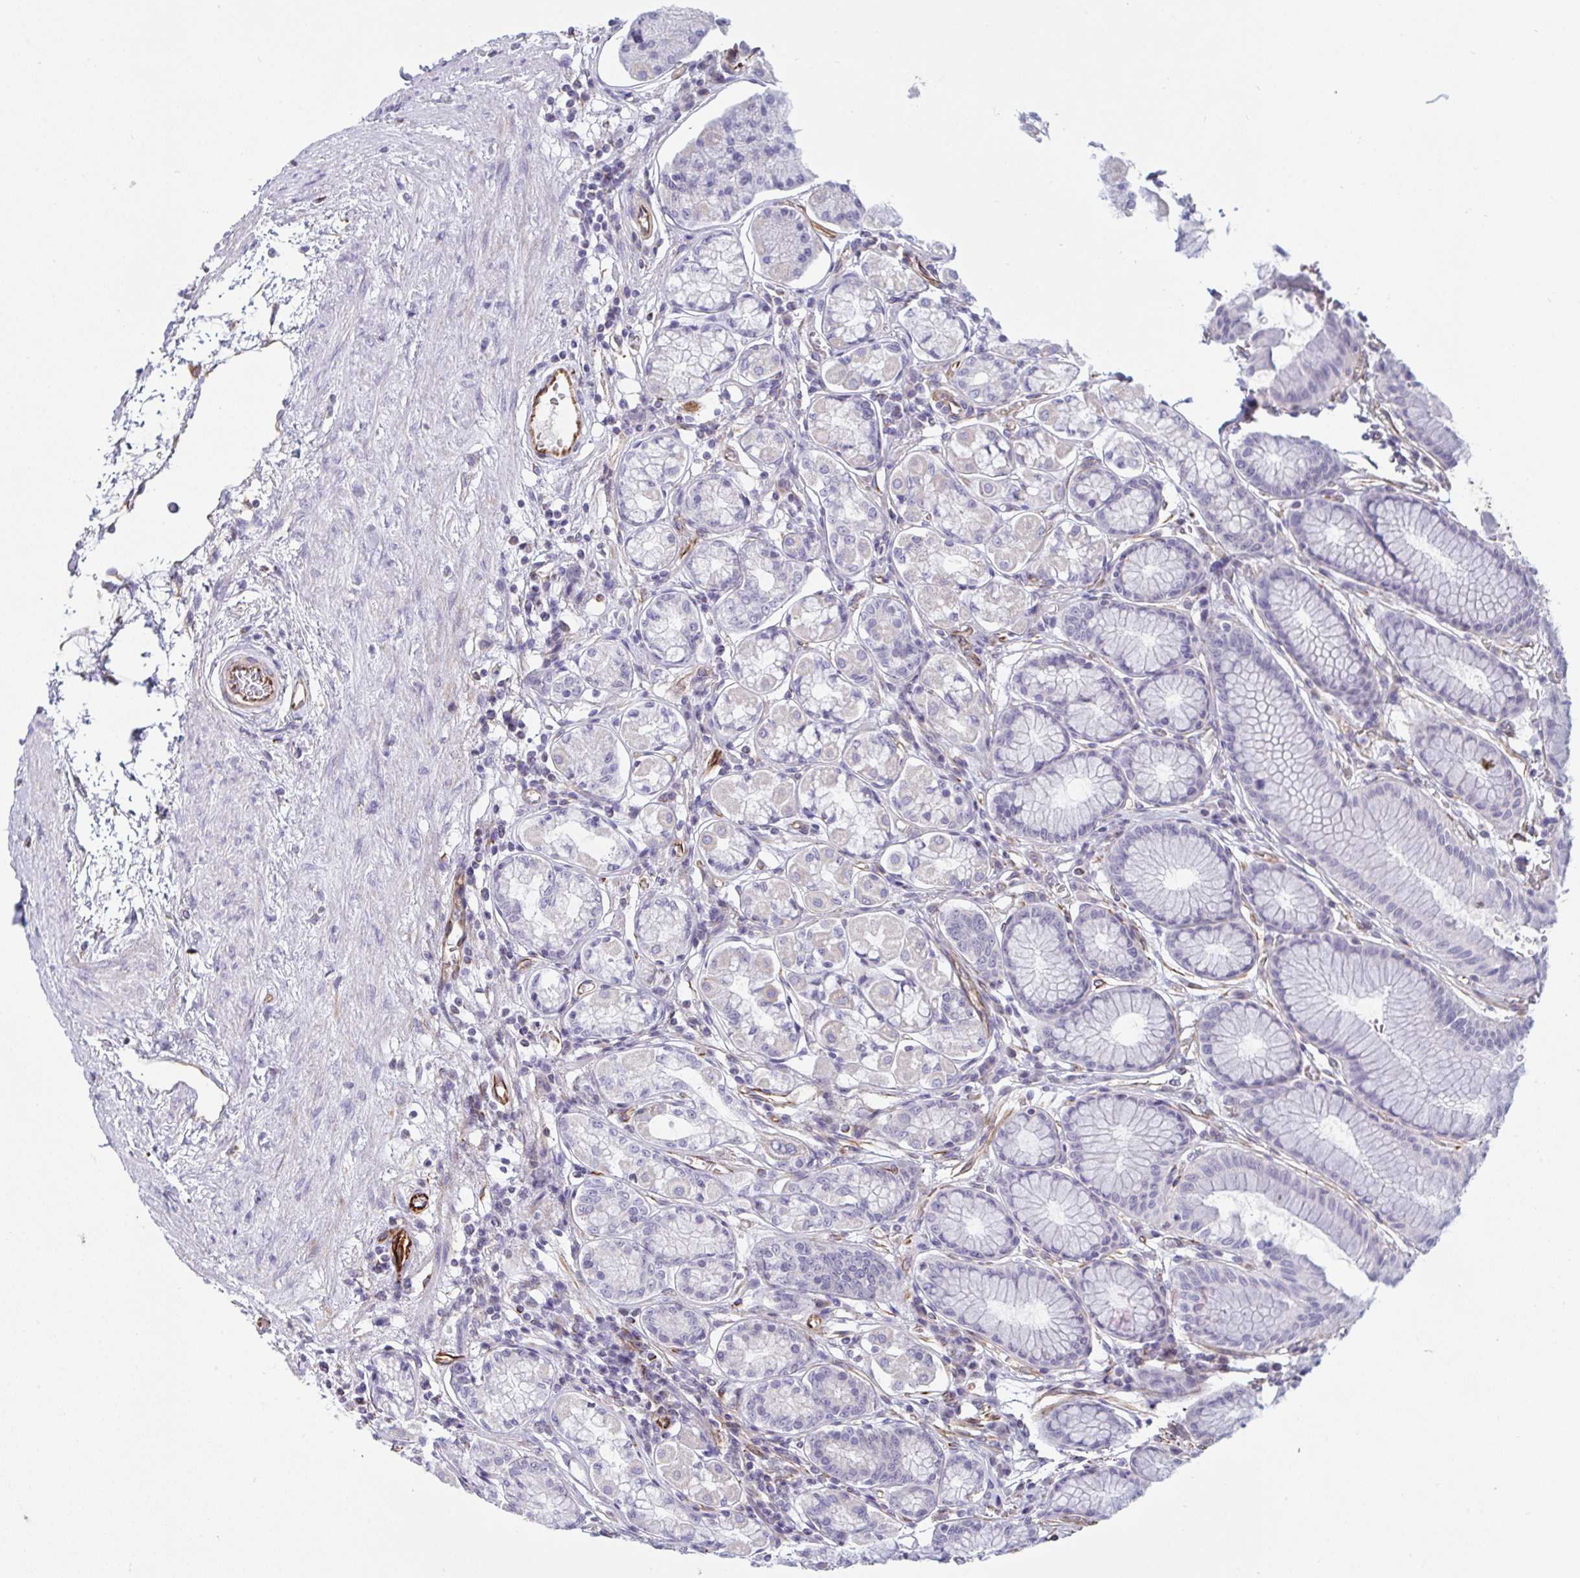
{"staining": {"intensity": "negative", "quantity": "none", "location": "none"}, "tissue": "stomach", "cell_type": "Glandular cells", "image_type": "normal", "snomed": [{"axis": "morphology", "description": "Normal tissue, NOS"}, {"axis": "topography", "description": "Stomach"}, {"axis": "topography", "description": "Stomach, lower"}], "caption": "Immunohistochemical staining of normal stomach exhibits no significant positivity in glandular cells. Nuclei are stained in blue.", "gene": "DCBLD1", "patient": {"sex": "male", "age": 76}}